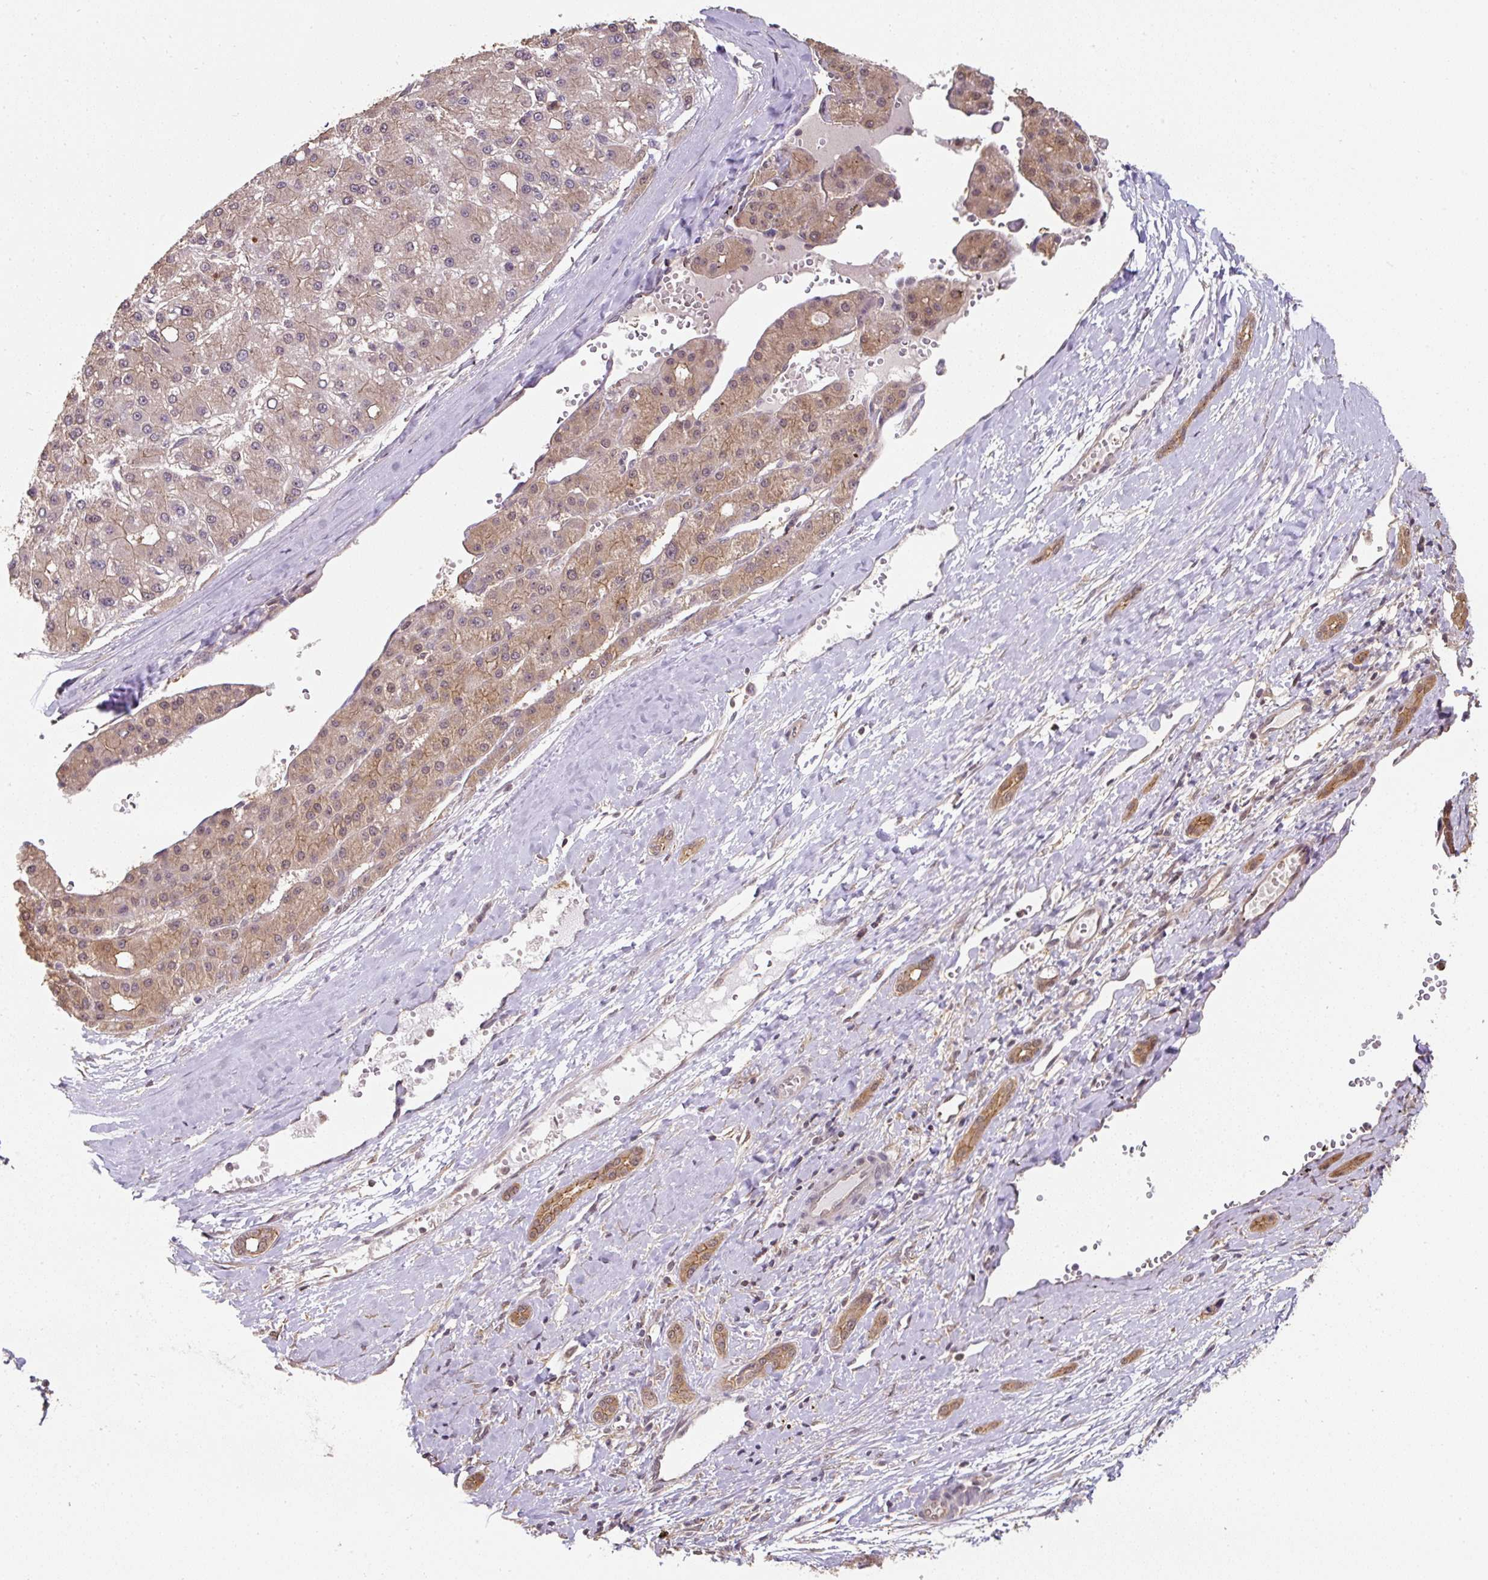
{"staining": {"intensity": "weak", "quantity": ">75%", "location": "cytoplasmic/membranous"}, "tissue": "liver cancer", "cell_type": "Tumor cells", "image_type": "cancer", "snomed": [{"axis": "morphology", "description": "Carcinoma, Hepatocellular, NOS"}, {"axis": "topography", "description": "Liver"}], "caption": "The micrograph demonstrates a brown stain indicating the presence of a protein in the cytoplasmic/membranous of tumor cells in liver hepatocellular carcinoma.", "gene": "ST13", "patient": {"sex": "male", "age": 67}}